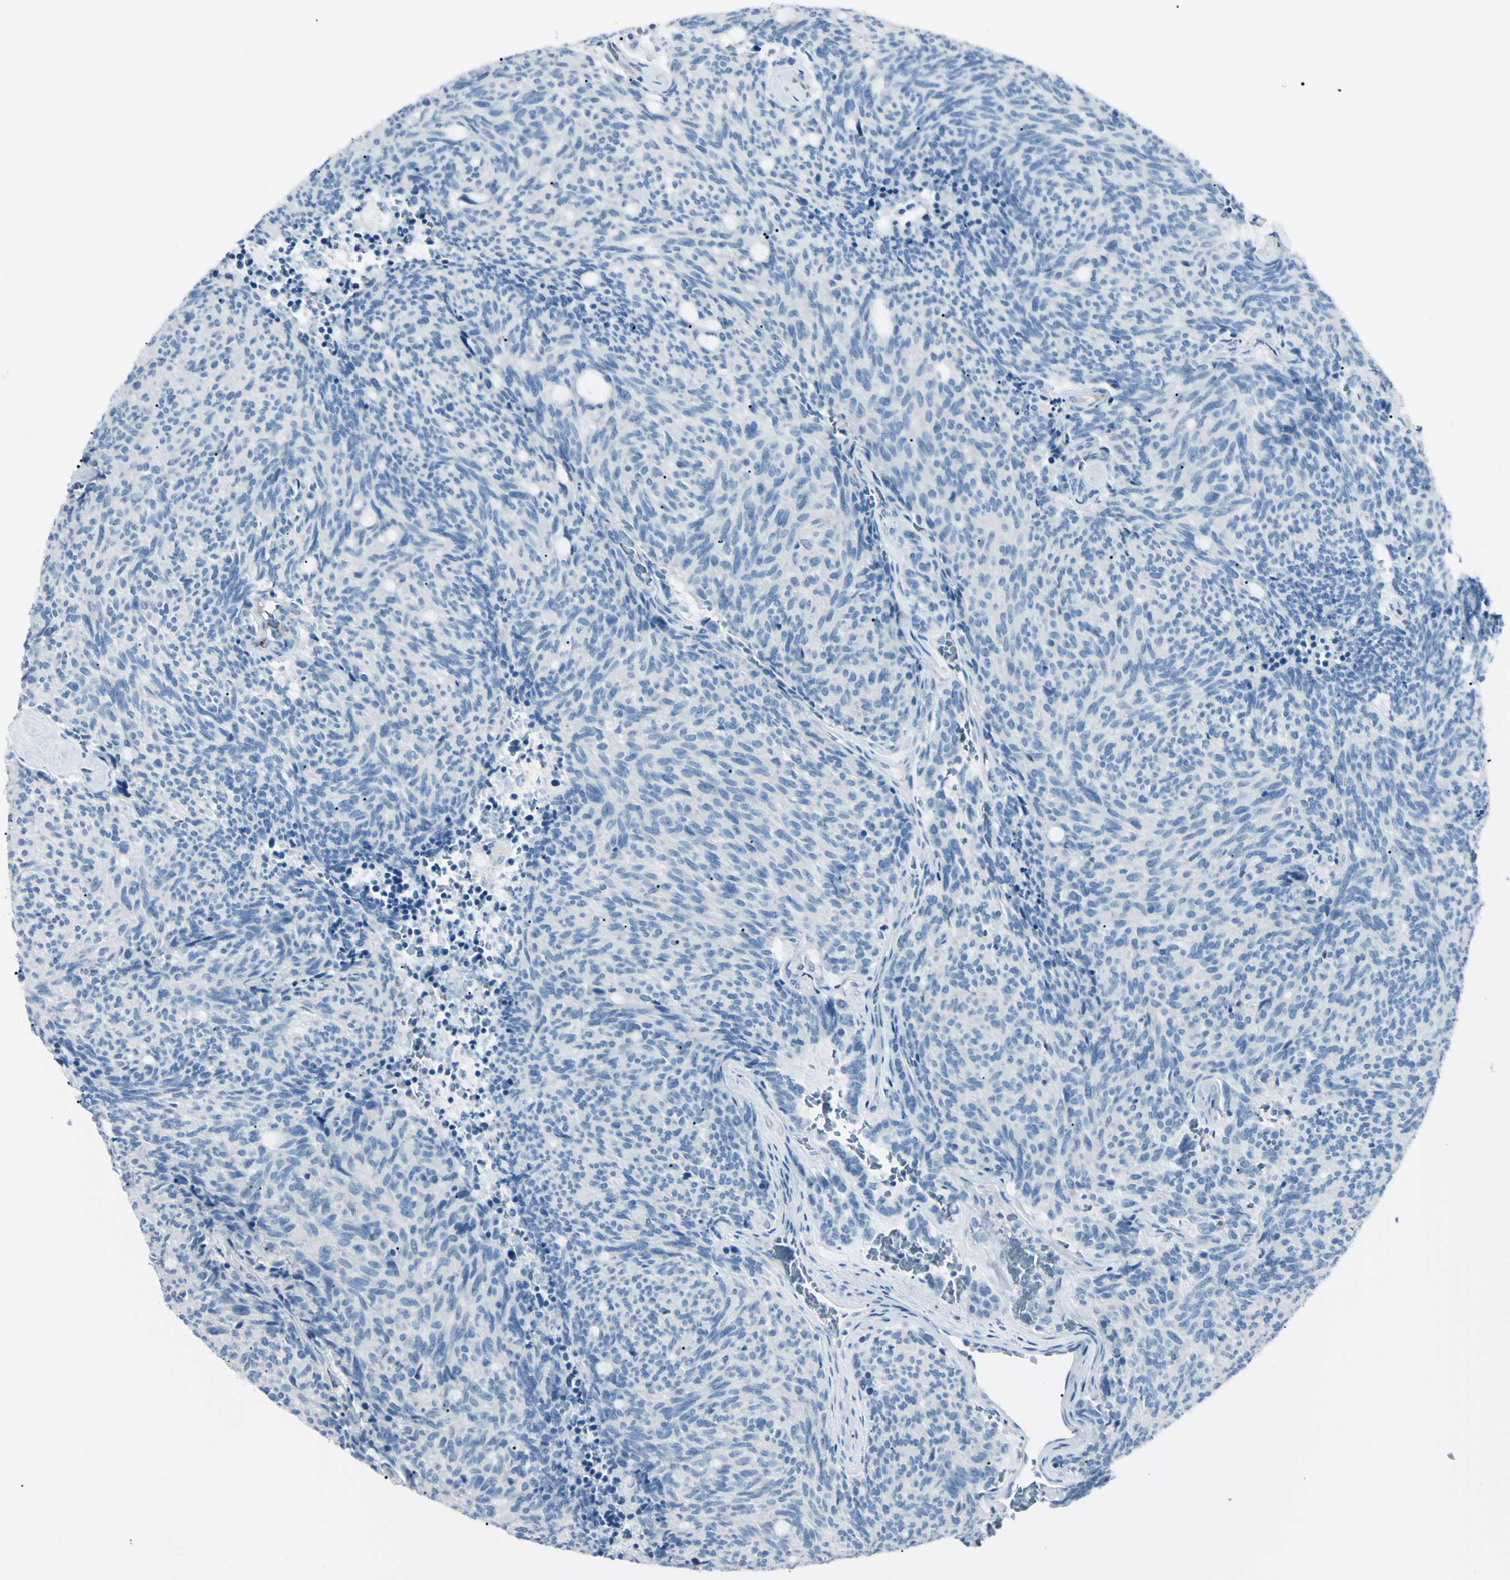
{"staining": {"intensity": "negative", "quantity": "none", "location": "none"}, "tissue": "carcinoid", "cell_type": "Tumor cells", "image_type": "cancer", "snomed": [{"axis": "morphology", "description": "Carcinoid, malignant, NOS"}, {"axis": "topography", "description": "Pancreas"}], "caption": "This is an immunohistochemistry photomicrograph of malignant carcinoid. There is no staining in tumor cells.", "gene": "FOLH1", "patient": {"sex": "female", "age": 54}}